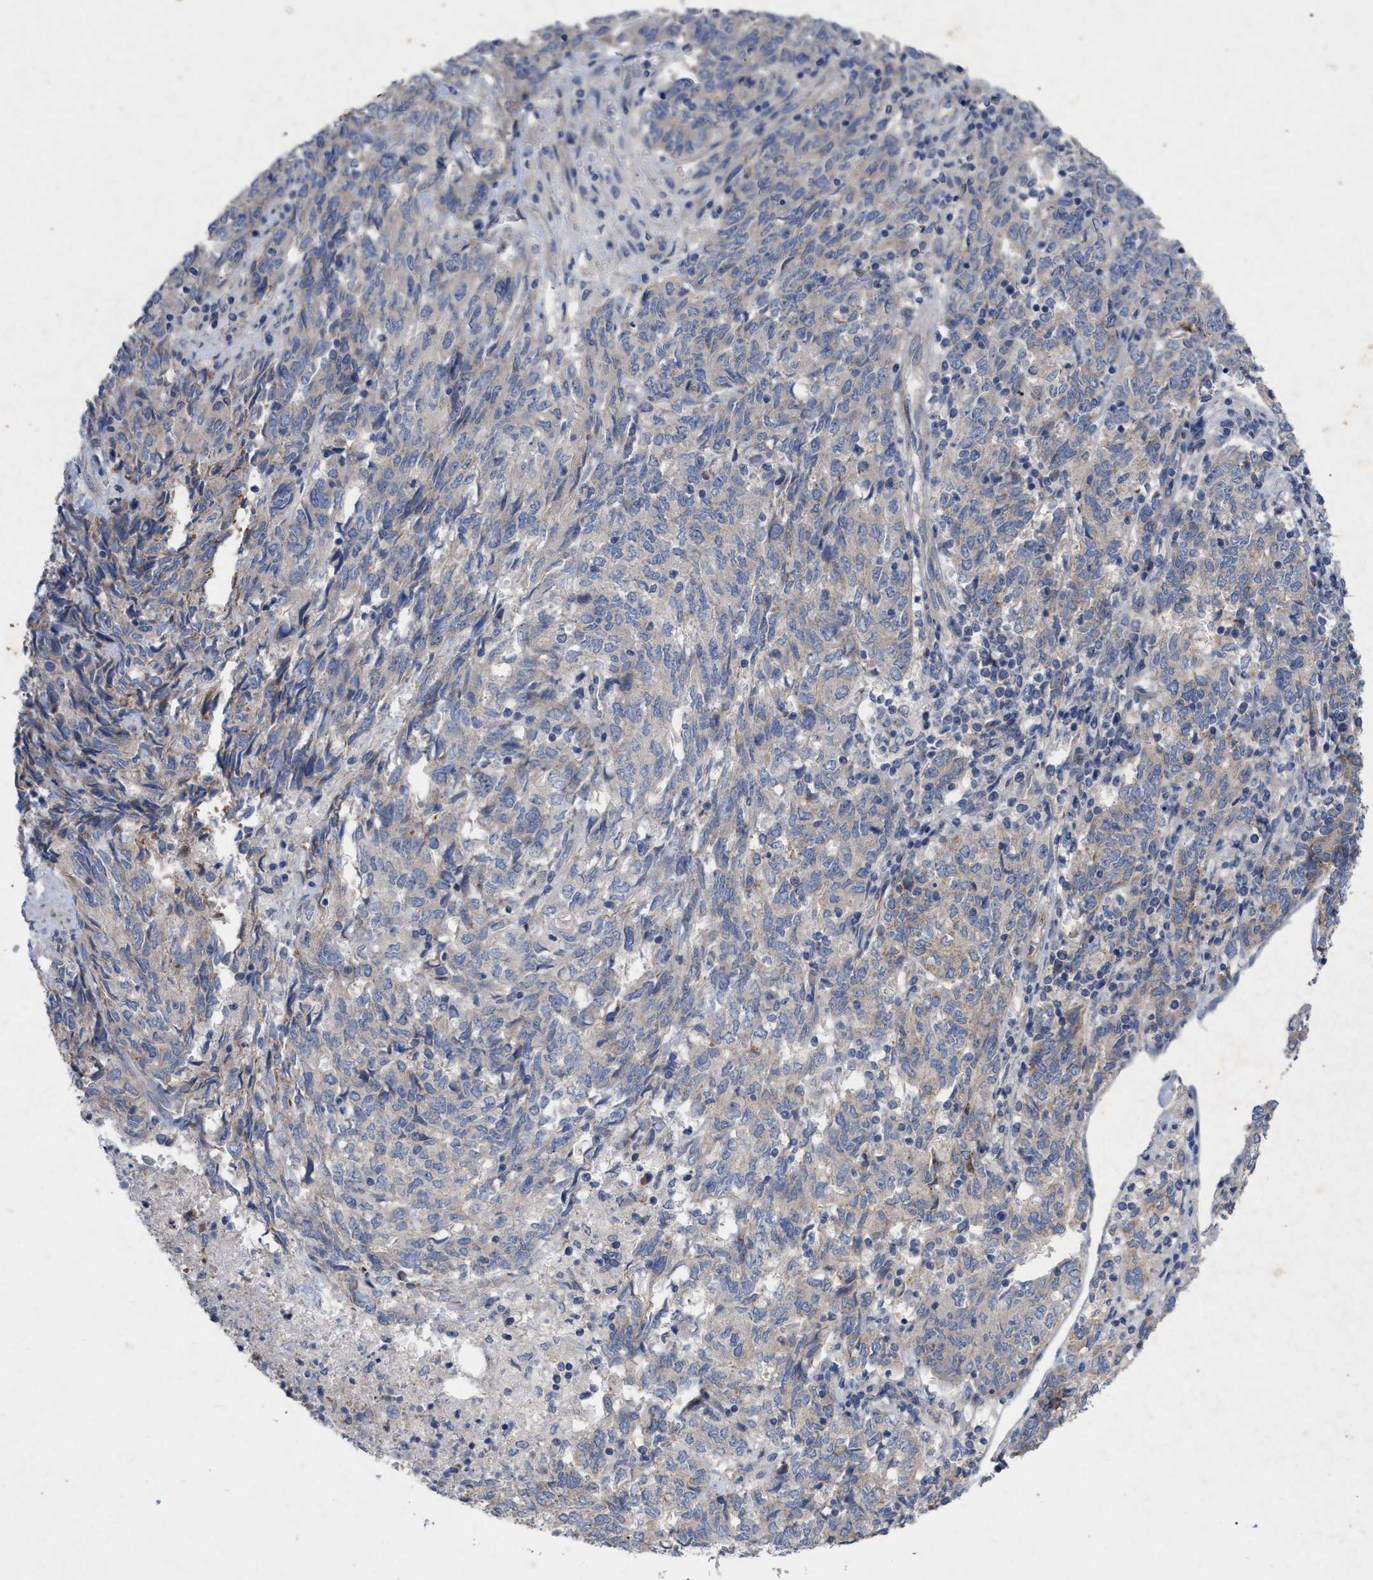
{"staining": {"intensity": "negative", "quantity": "none", "location": "none"}, "tissue": "endometrial cancer", "cell_type": "Tumor cells", "image_type": "cancer", "snomed": [{"axis": "morphology", "description": "Adenocarcinoma, NOS"}, {"axis": "topography", "description": "Endometrium"}], "caption": "Immunohistochemistry image of adenocarcinoma (endometrial) stained for a protein (brown), which exhibits no staining in tumor cells.", "gene": "VIP", "patient": {"sex": "female", "age": 80}}